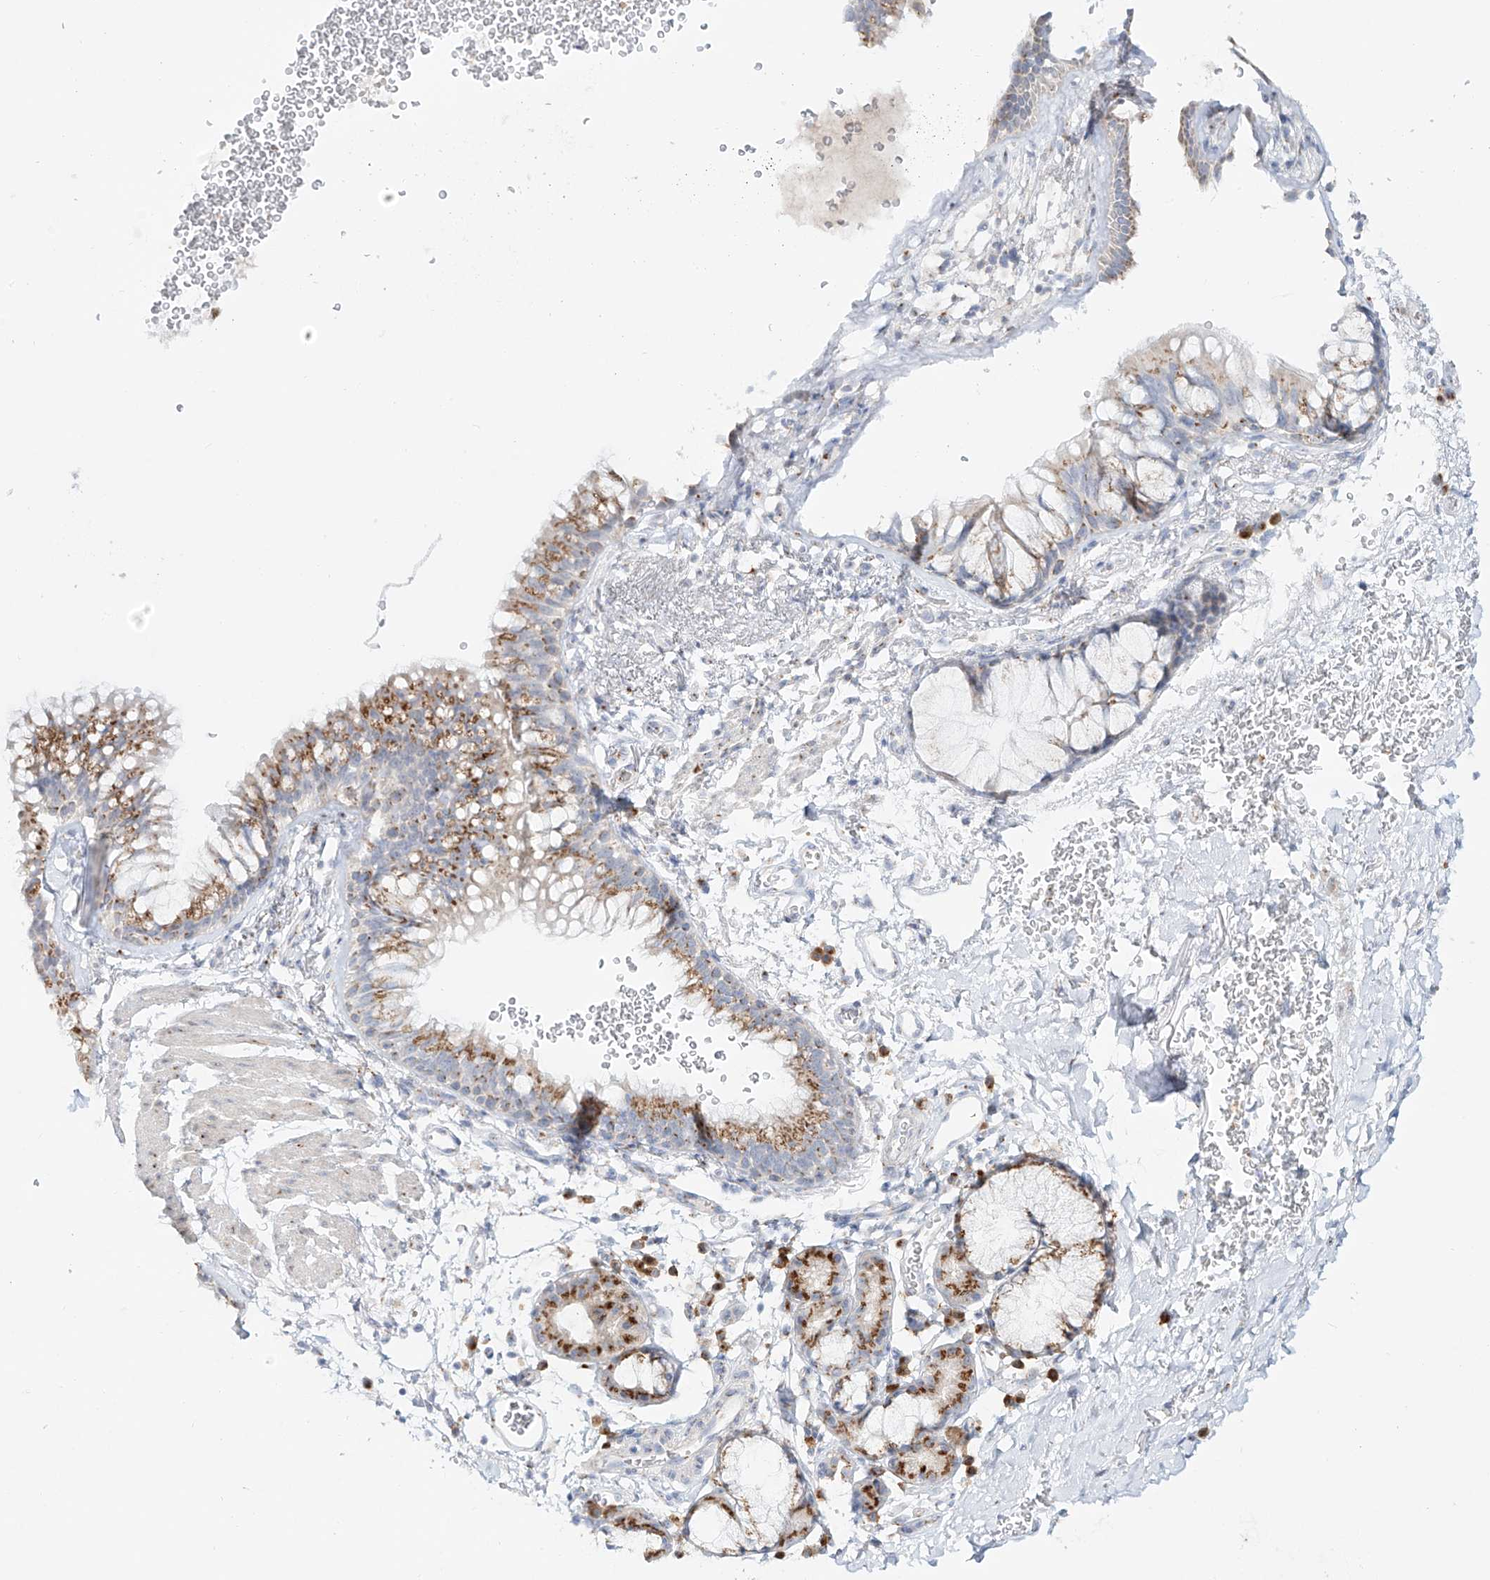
{"staining": {"intensity": "moderate", "quantity": ">75%", "location": "cytoplasmic/membranous"}, "tissue": "bronchus", "cell_type": "Respiratory epithelial cells", "image_type": "normal", "snomed": [{"axis": "morphology", "description": "Normal tissue, NOS"}, {"axis": "topography", "description": "Cartilage tissue"}, {"axis": "topography", "description": "Bronchus"}], "caption": "A high-resolution image shows immunohistochemistry staining of normal bronchus, which reveals moderate cytoplasmic/membranous positivity in about >75% of respiratory epithelial cells. (DAB IHC with brightfield microscopy, high magnification).", "gene": "BSDC1", "patient": {"sex": "female", "age": 53}}